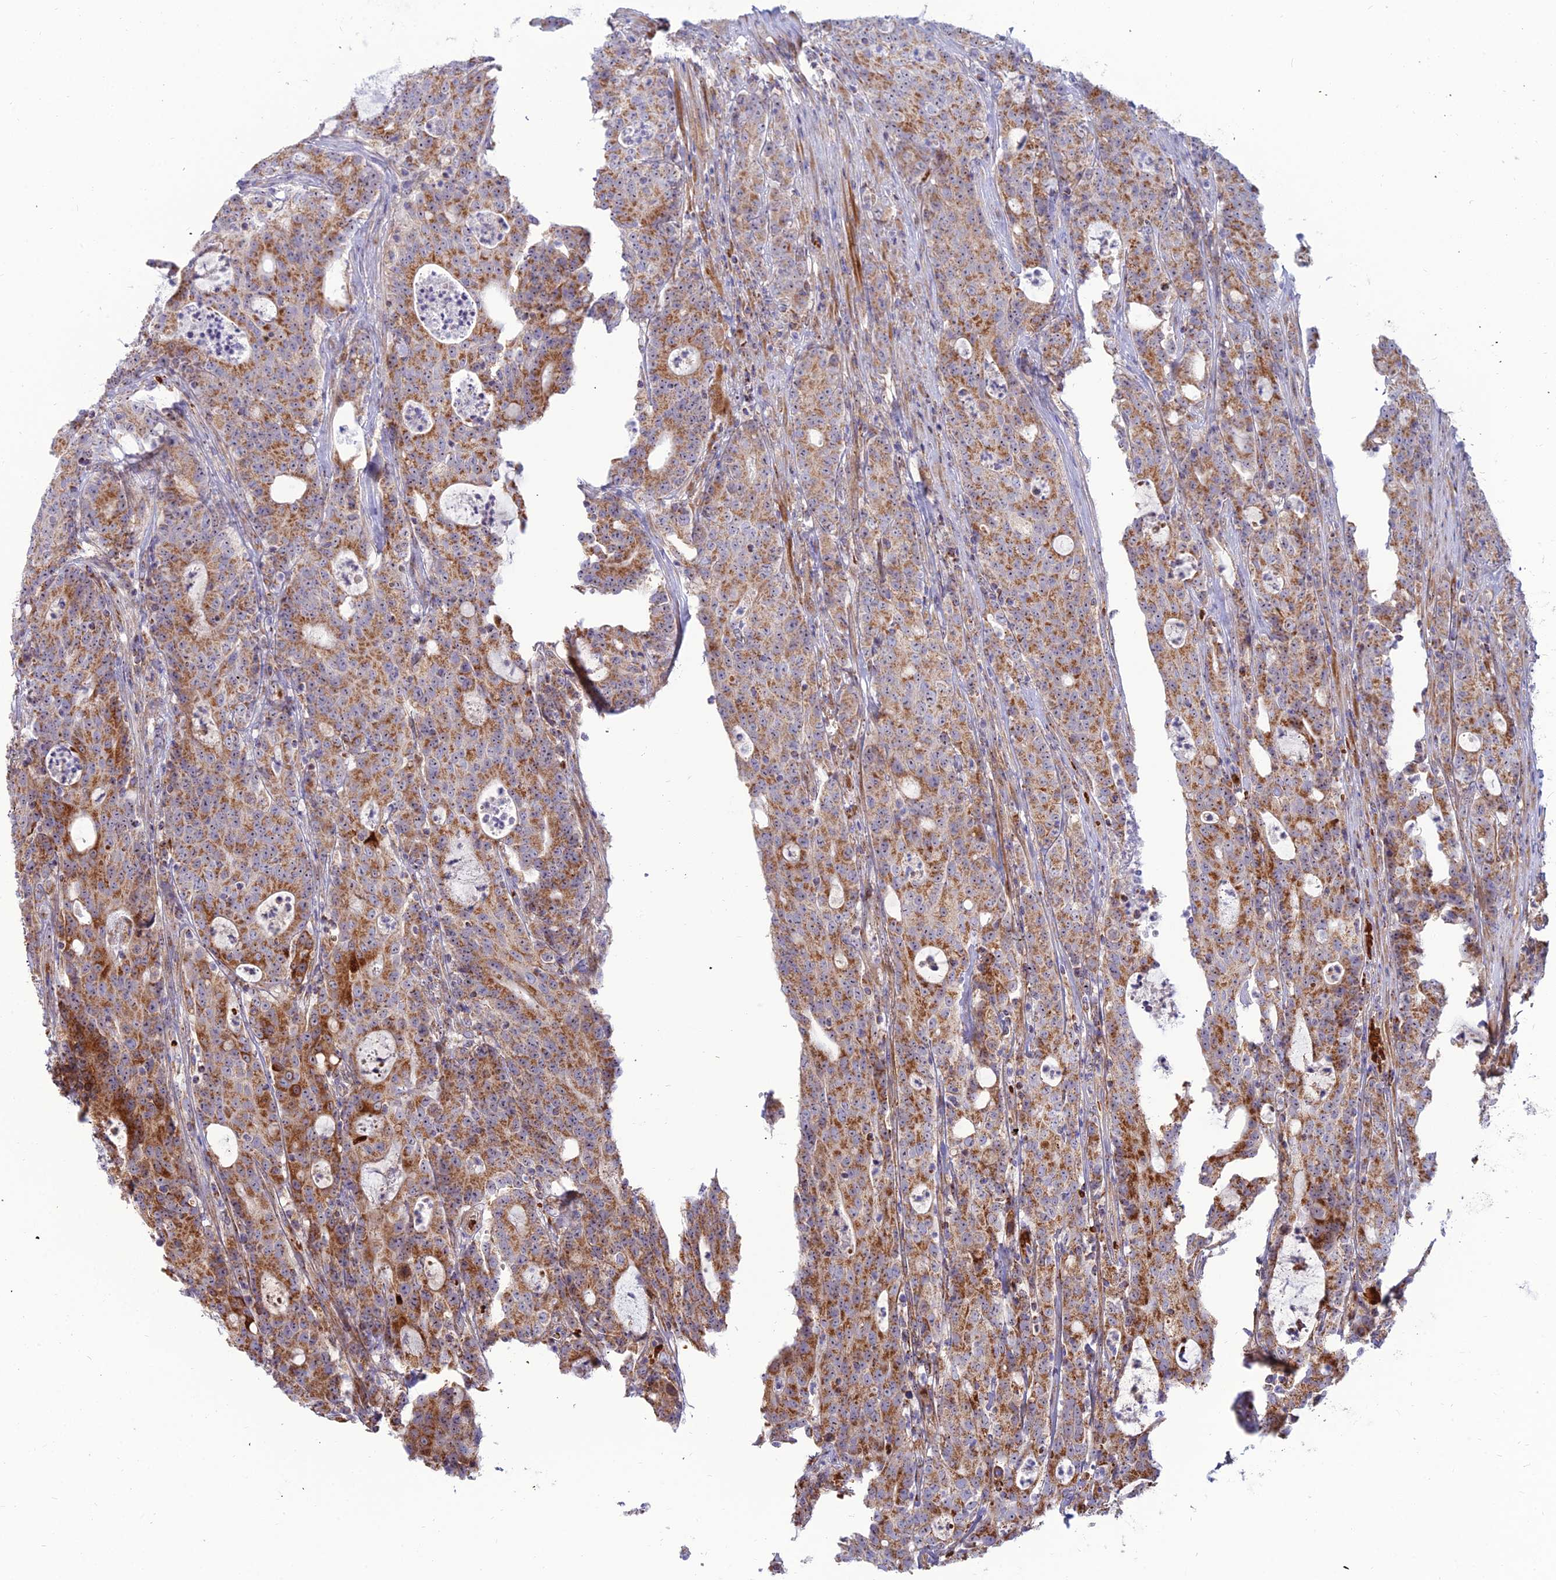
{"staining": {"intensity": "strong", "quantity": ">75%", "location": "cytoplasmic/membranous"}, "tissue": "colorectal cancer", "cell_type": "Tumor cells", "image_type": "cancer", "snomed": [{"axis": "morphology", "description": "Adenocarcinoma, NOS"}, {"axis": "topography", "description": "Colon"}], "caption": "Strong cytoplasmic/membranous staining is seen in about >75% of tumor cells in colorectal cancer (adenocarcinoma). (Brightfield microscopy of DAB IHC at high magnification).", "gene": "SLC35F4", "patient": {"sex": "male", "age": 83}}